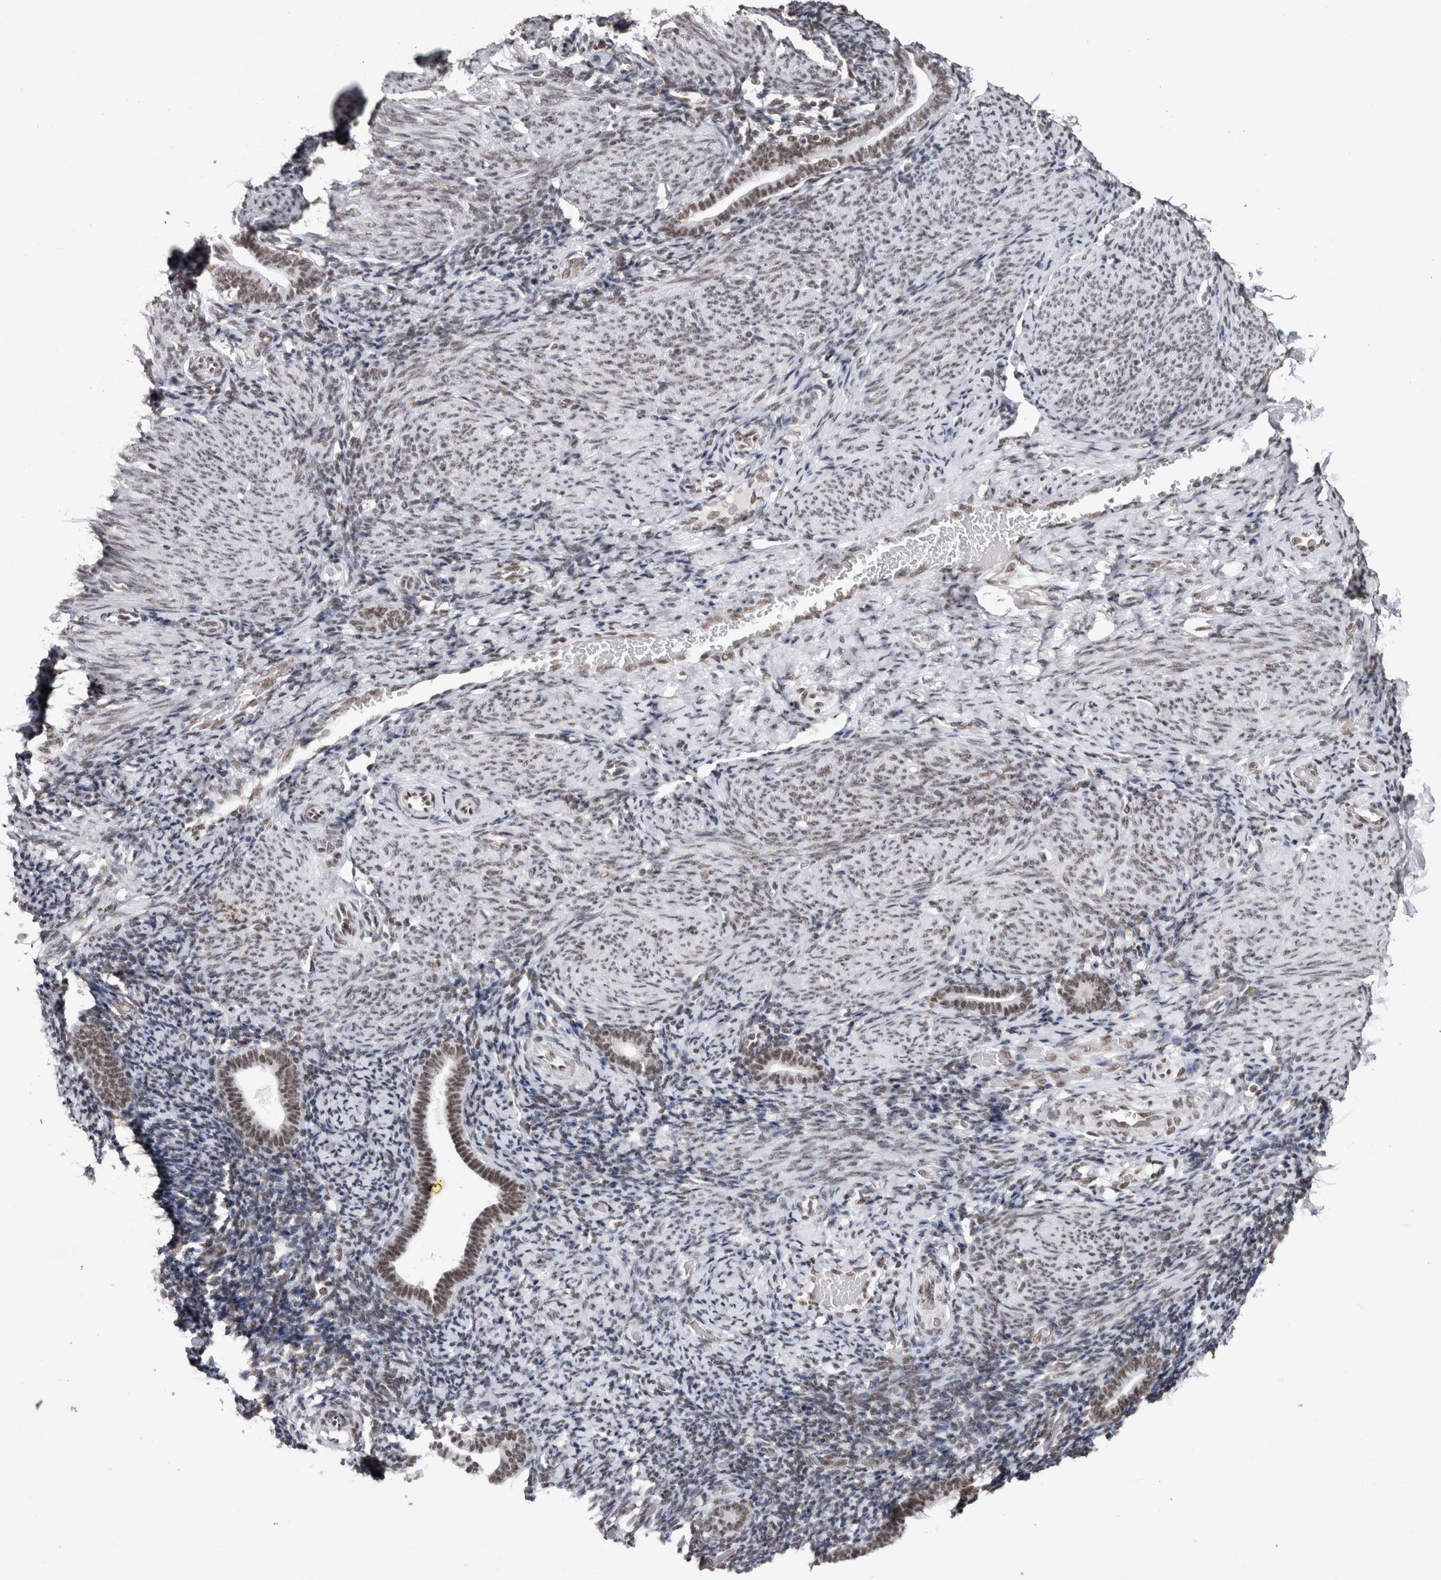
{"staining": {"intensity": "moderate", "quantity": ">75%", "location": "nuclear"}, "tissue": "endometrium", "cell_type": "Cells in endometrial stroma", "image_type": "normal", "snomed": [{"axis": "morphology", "description": "Normal tissue, NOS"}, {"axis": "topography", "description": "Endometrium"}], "caption": "Endometrium stained with DAB (3,3'-diaminobenzidine) immunohistochemistry displays medium levels of moderate nuclear expression in approximately >75% of cells in endometrial stroma.", "gene": "SMC1A", "patient": {"sex": "female", "age": 51}}